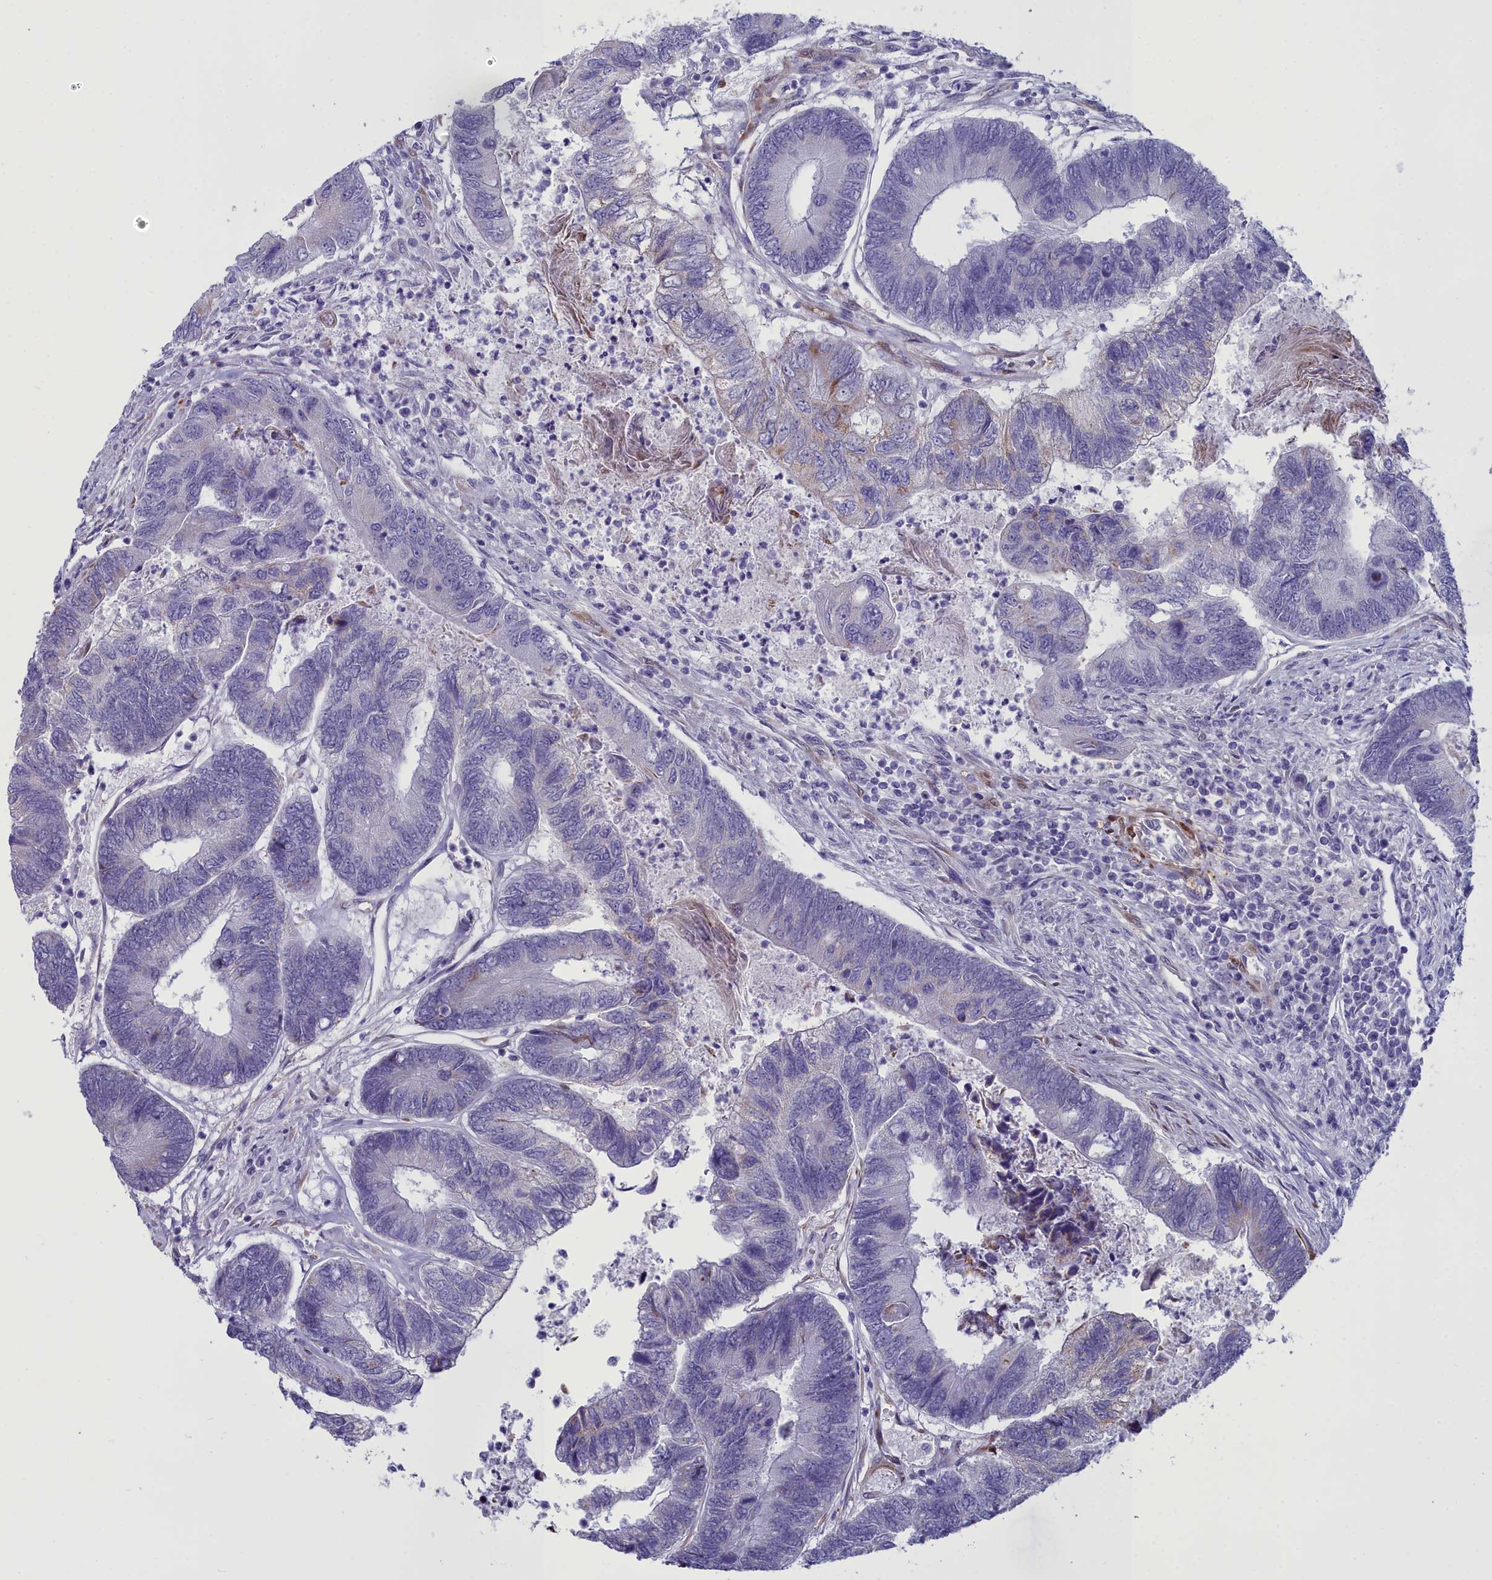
{"staining": {"intensity": "negative", "quantity": "none", "location": "none"}, "tissue": "colorectal cancer", "cell_type": "Tumor cells", "image_type": "cancer", "snomed": [{"axis": "morphology", "description": "Adenocarcinoma, NOS"}, {"axis": "topography", "description": "Colon"}], "caption": "Tumor cells are negative for brown protein staining in colorectal cancer (adenocarcinoma). (Stains: DAB (3,3'-diaminobenzidine) immunohistochemistry with hematoxylin counter stain, Microscopy: brightfield microscopy at high magnification).", "gene": "PPP1R14A", "patient": {"sex": "female", "age": 67}}